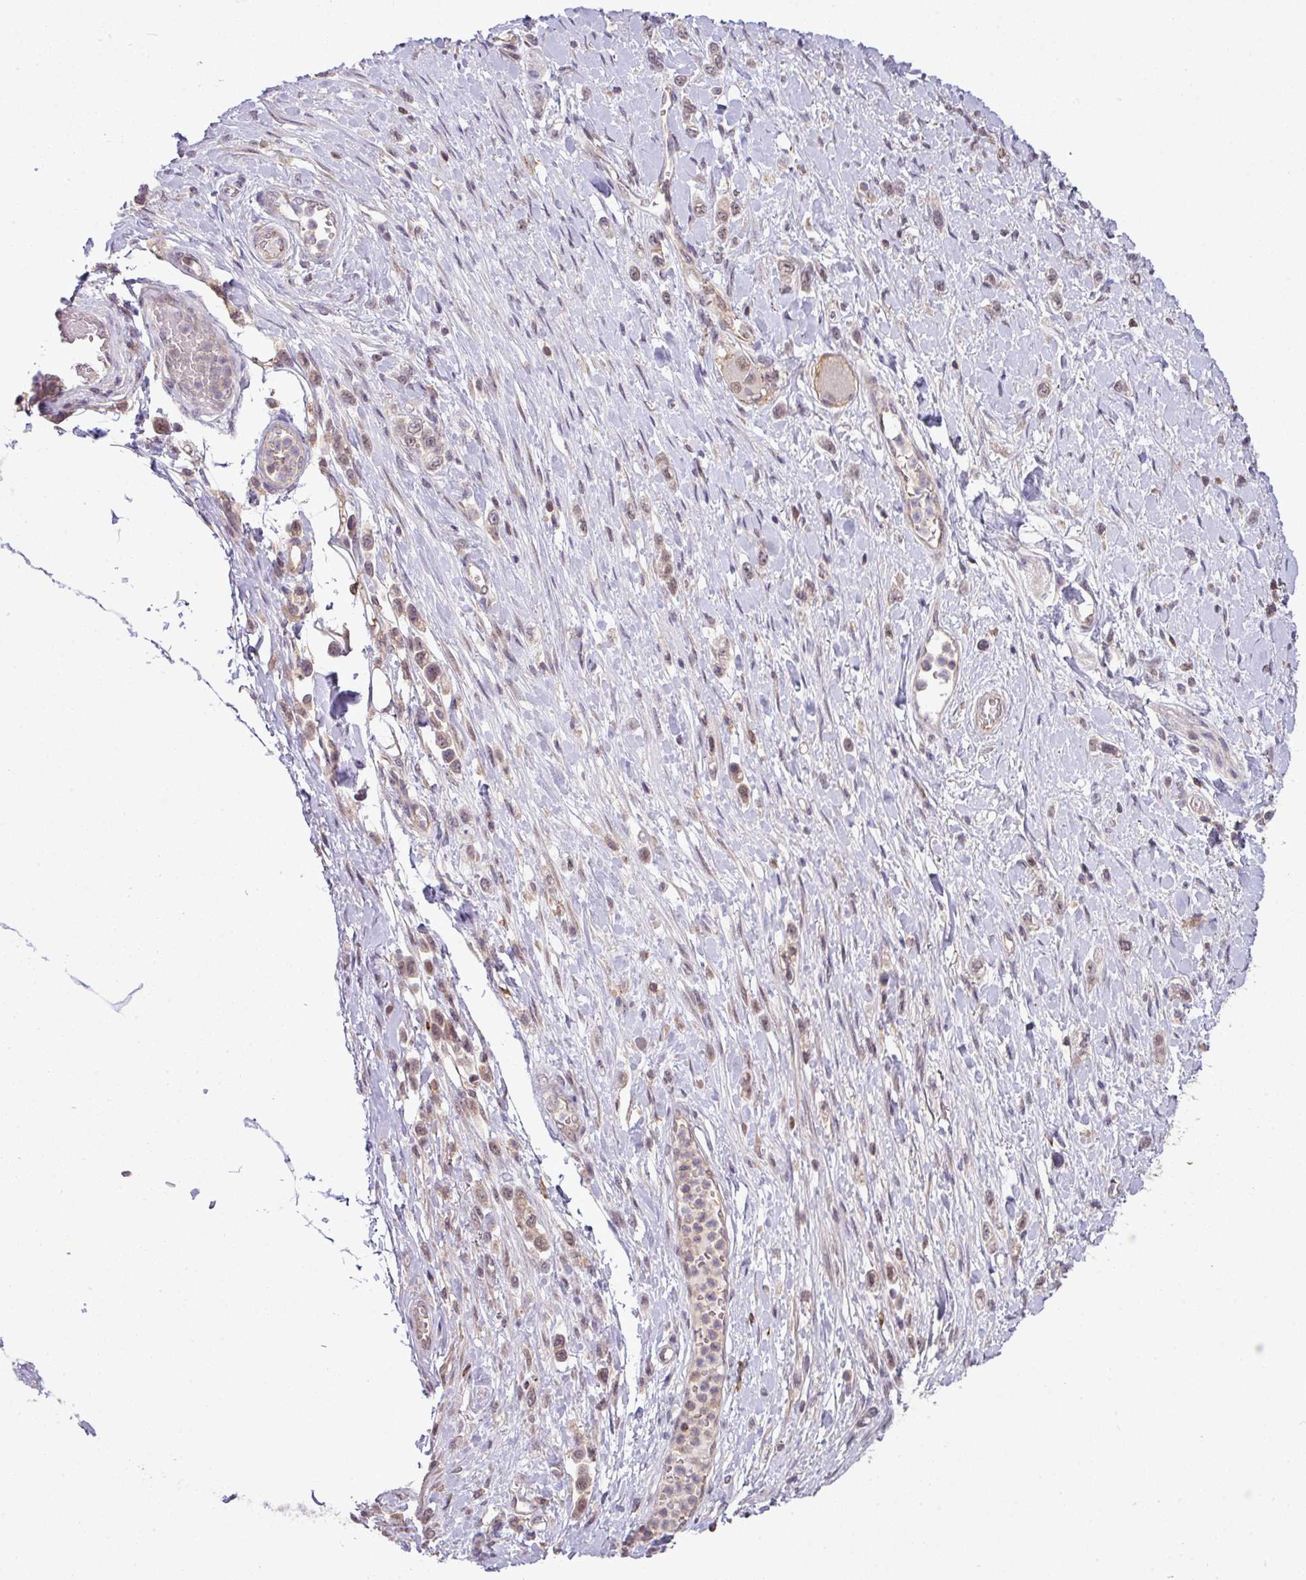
{"staining": {"intensity": "weak", "quantity": "<25%", "location": "cytoplasmic/membranous"}, "tissue": "stomach cancer", "cell_type": "Tumor cells", "image_type": "cancer", "snomed": [{"axis": "morphology", "description": "Adenocarcinoma, NOS"}, {"axis": "topography", "description": "Stomach"}], "caption": "Immunohistochemical staining of human stomach cancer (adenocarcinoma) demonstrates no significant expression in tumor cells. (DAB immunohistochemistry, high magnification).", "gene": "ZC2HC1C", "patient": {"sex": "female", "age": 65}}